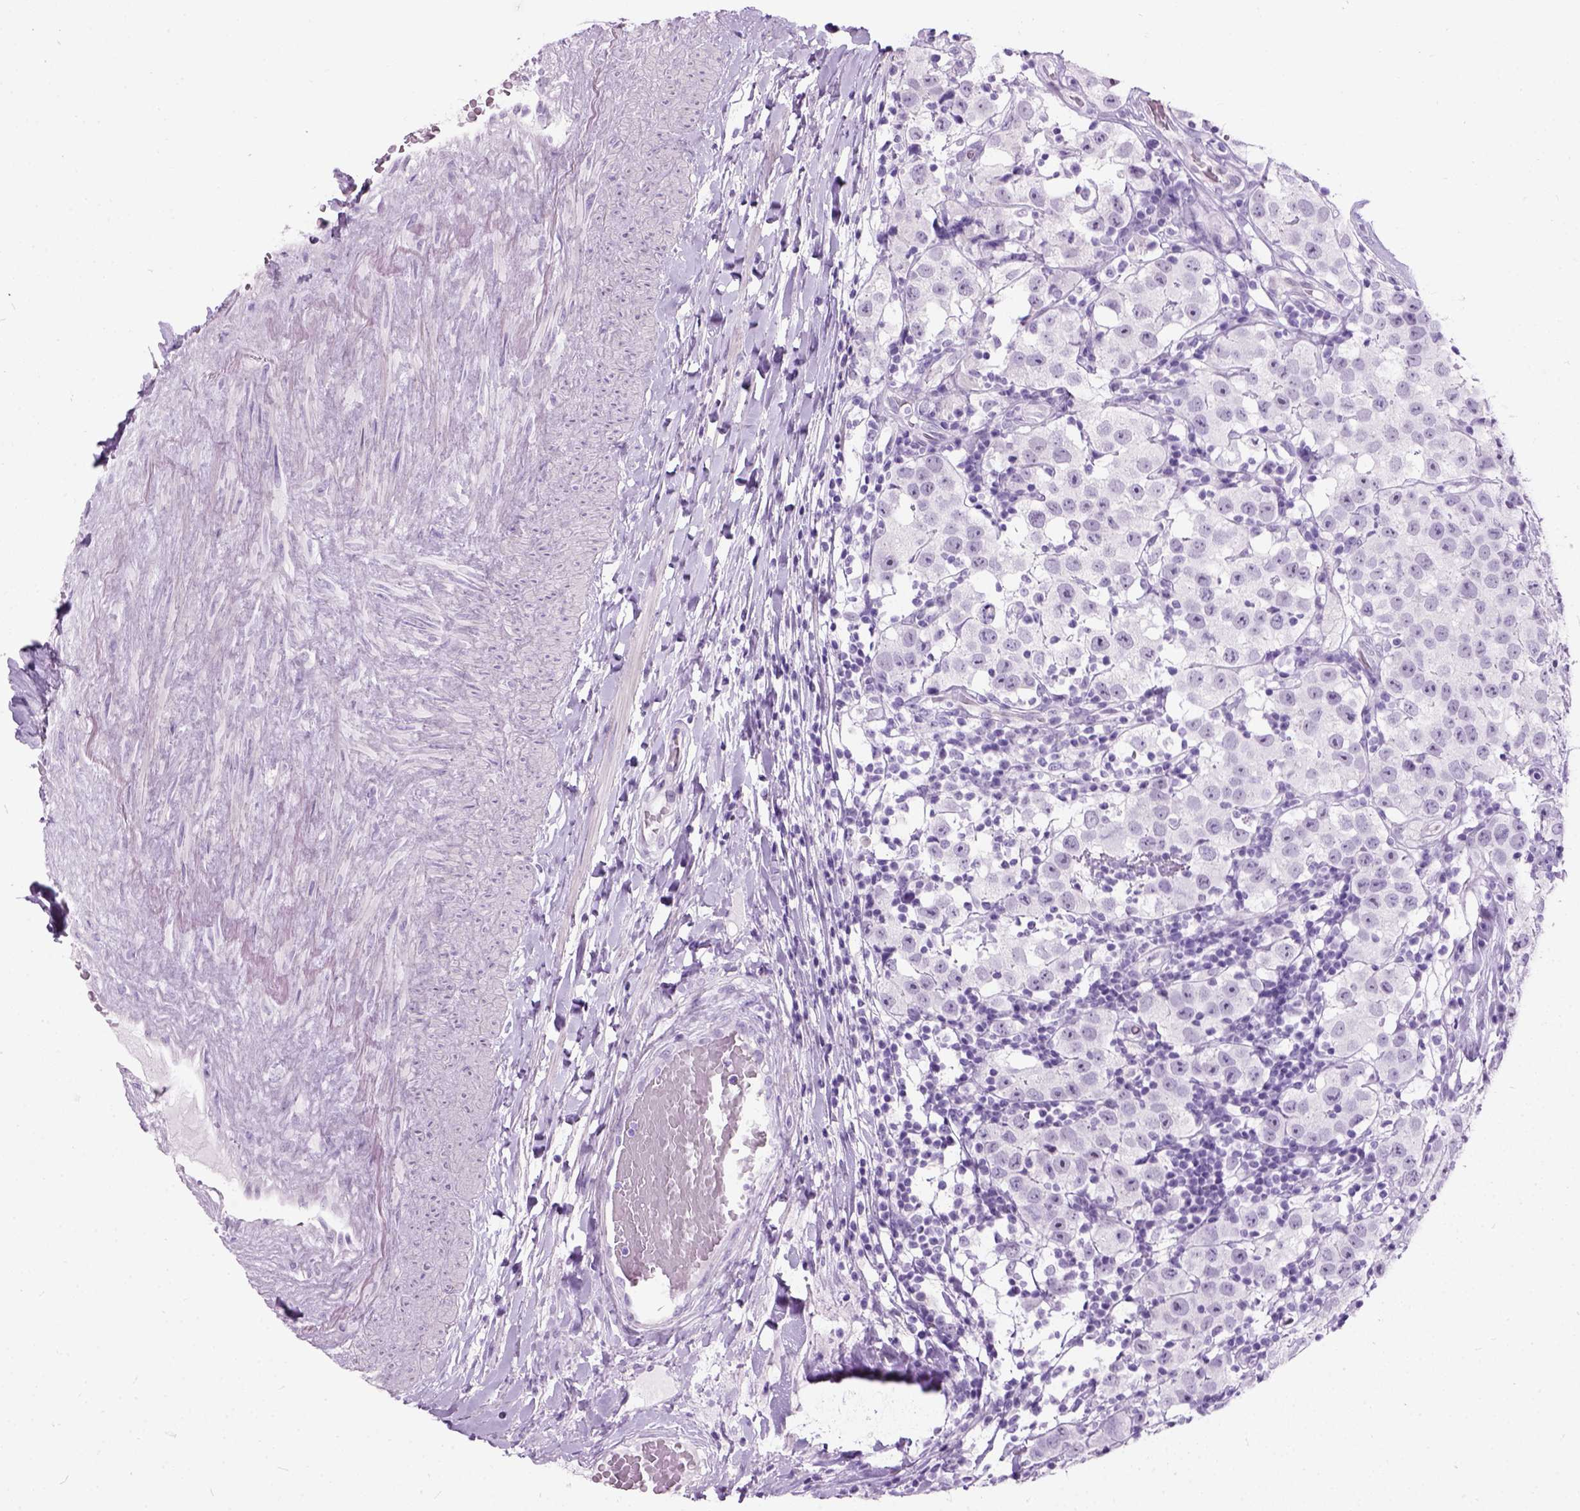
{"staining": {"intensity": "negative", "quantity": "none", "location": "none"}, "tissue": "testis cancer", "cell_type": "Tumor cells", "image_type": "cancer", "snomed": [{"axis": "morphology", "description": "Seminoma, NOS"}, {"axis": "topography", "description": "Testis"}], "caption": "Protein analysis of testis cancer (seminoma) shows no significant expression in tumor cells. (DAB (3,3'-diaminobenzidine) immunohistochemistry with hematoxylin counter stain).", "gene": "AXDND1", "patient": {"sex": "male", "age": 34}}